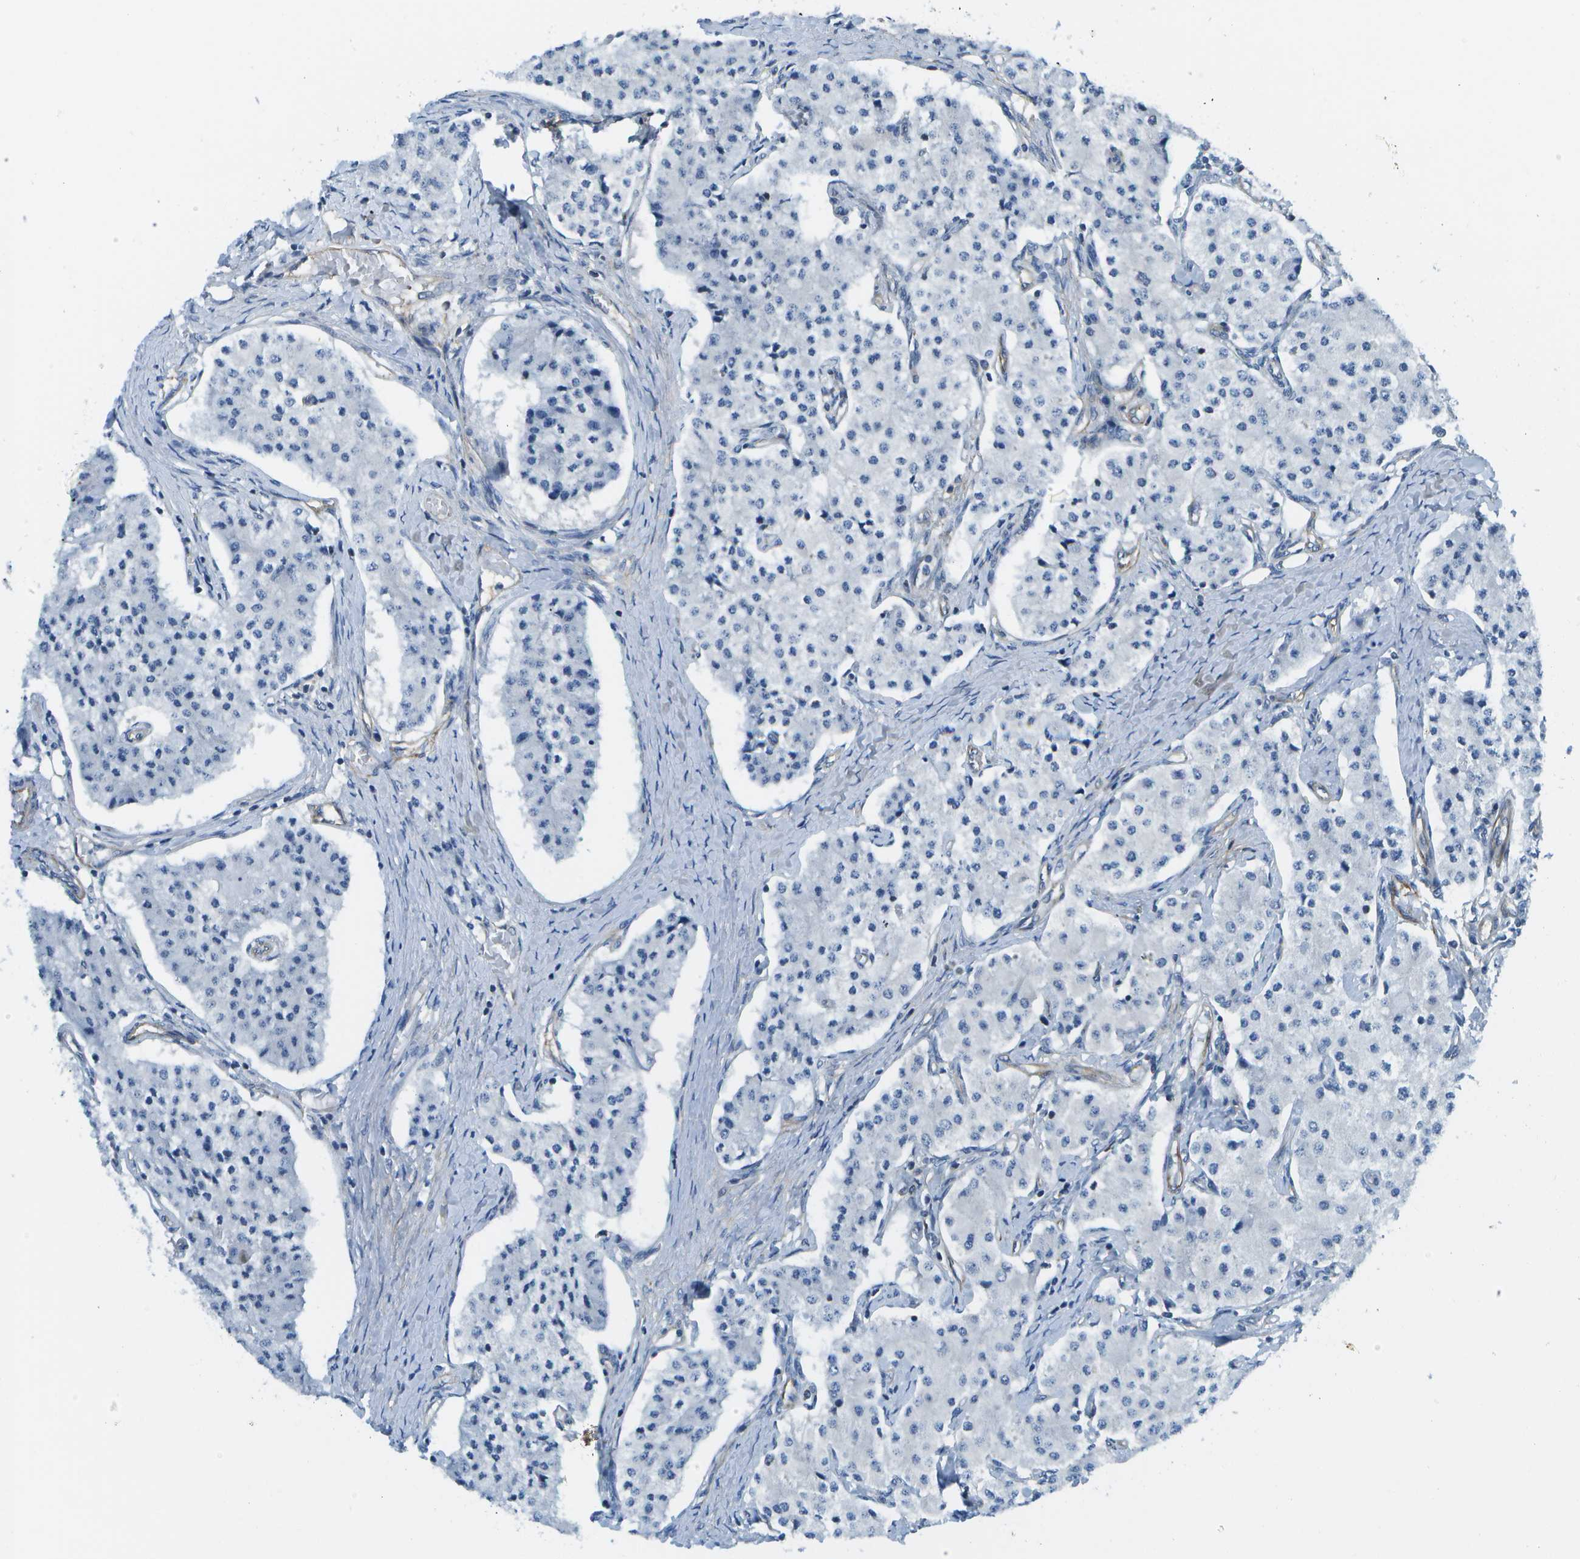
{"staining": {"intensity": "negative", "quantity": "none", "location": "none"}, "tissue": "carcinoid", "cell_type": "Tumor cells", "image_type": "cancer", "snomed": [{"axis": "morphology", "description": "Carcinoid, malignant, NOS"}, {"axis": "topography", "description": "Colon"}], "caption": "Carcinoid was stained to show a protein in brown. There is no significant positivity in tumor cells.", "gene": "KIAA0040", "patient": {"sex": "female", "age": 52}}